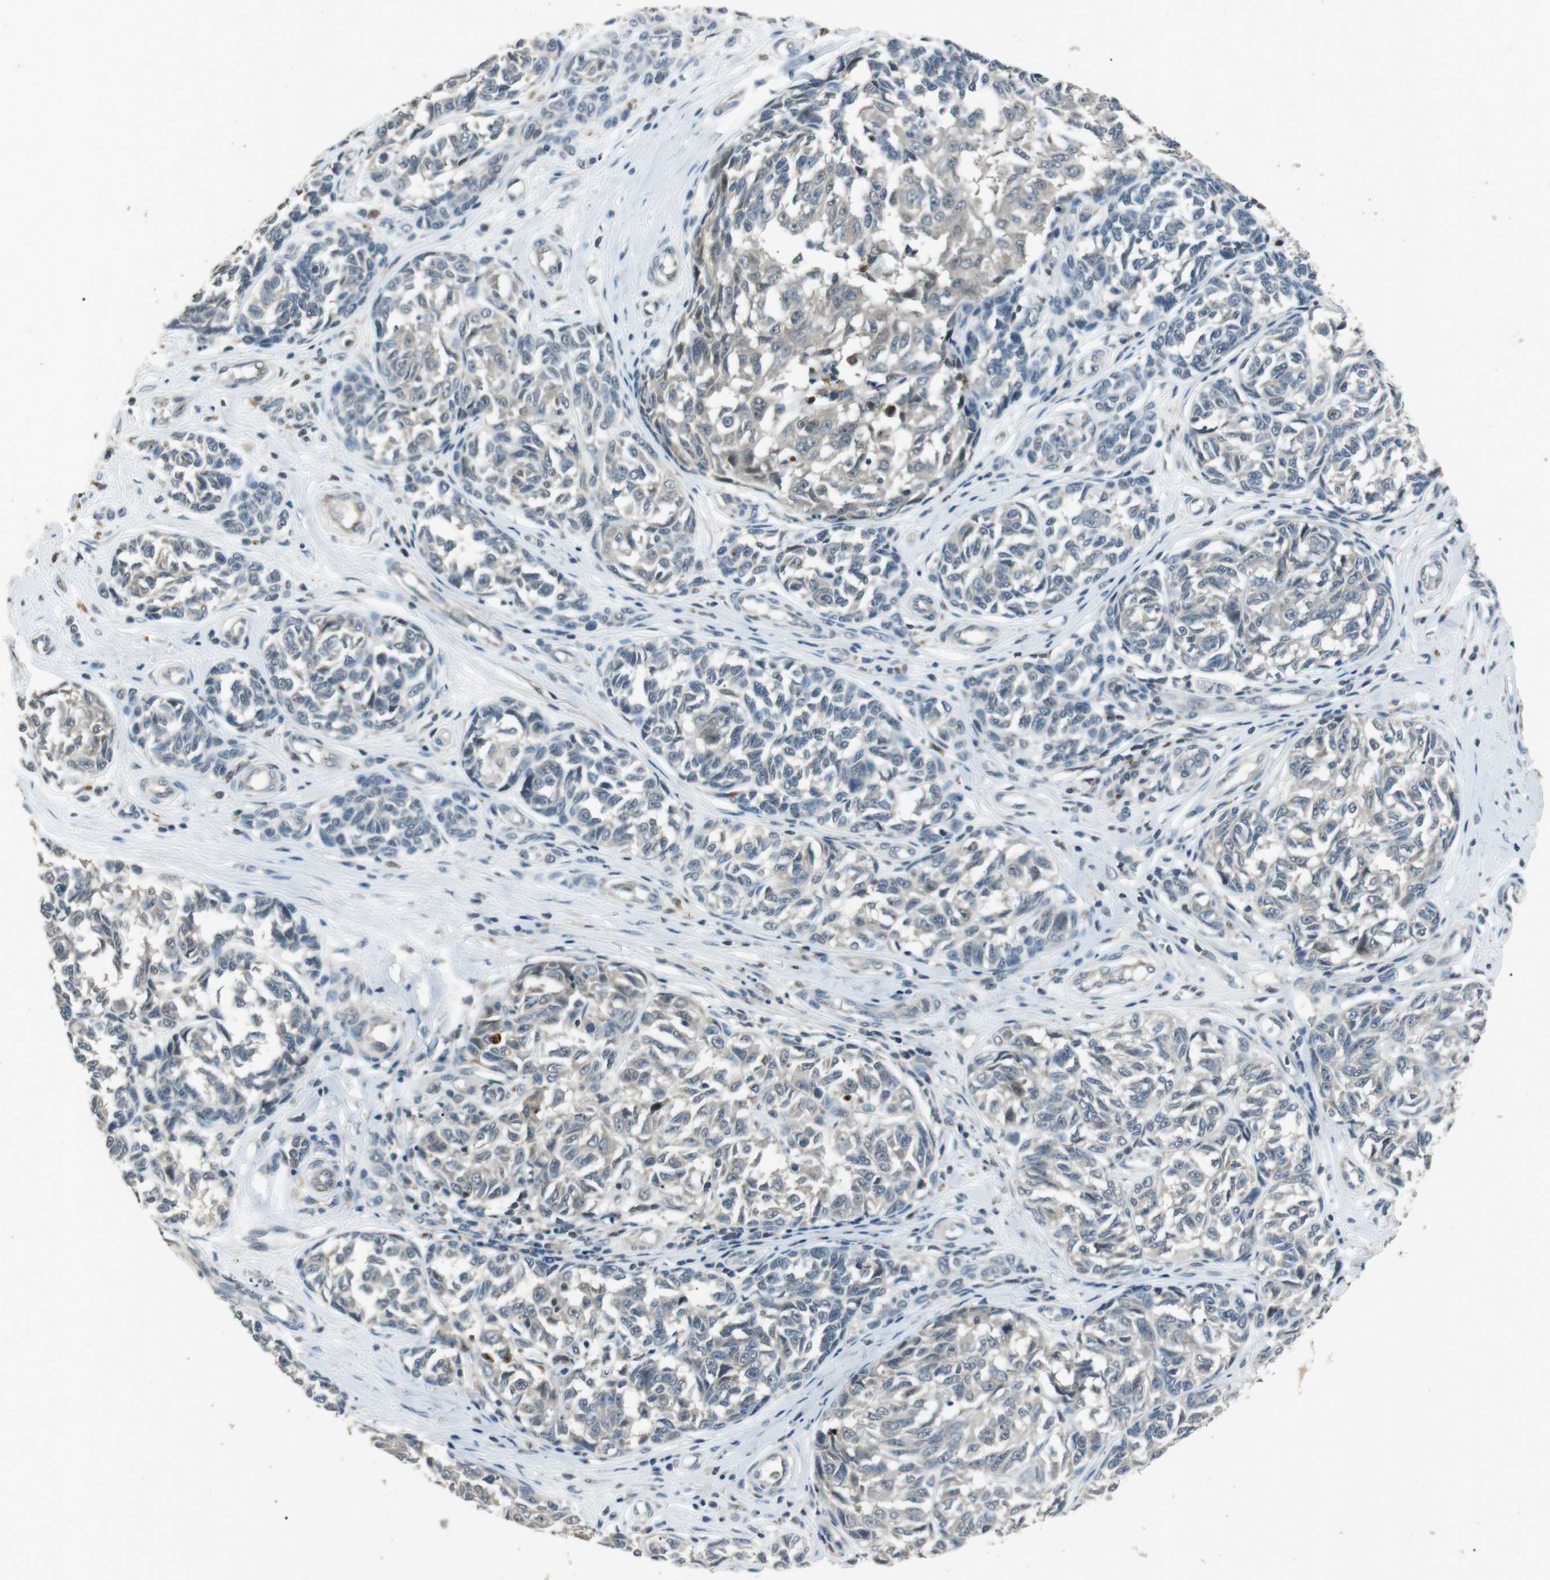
{"staining": {"intensity": "negative", "quantity": "none", "location": "none"}, "tissue": "melanoma", "cell_type": "Tumor cells", "image_type": "cancer", "snomed": [{"axis": "morphology", "description": "Malignant melanoma, NOS"}, {"axis": "topography", "description": "Skin"}], "caption": "Malignant melanoma stained for a protein using IHC exhibits no staining tumor cells.", "gene": "NEK7", "patient": {"sex": "female", "age": 64}}